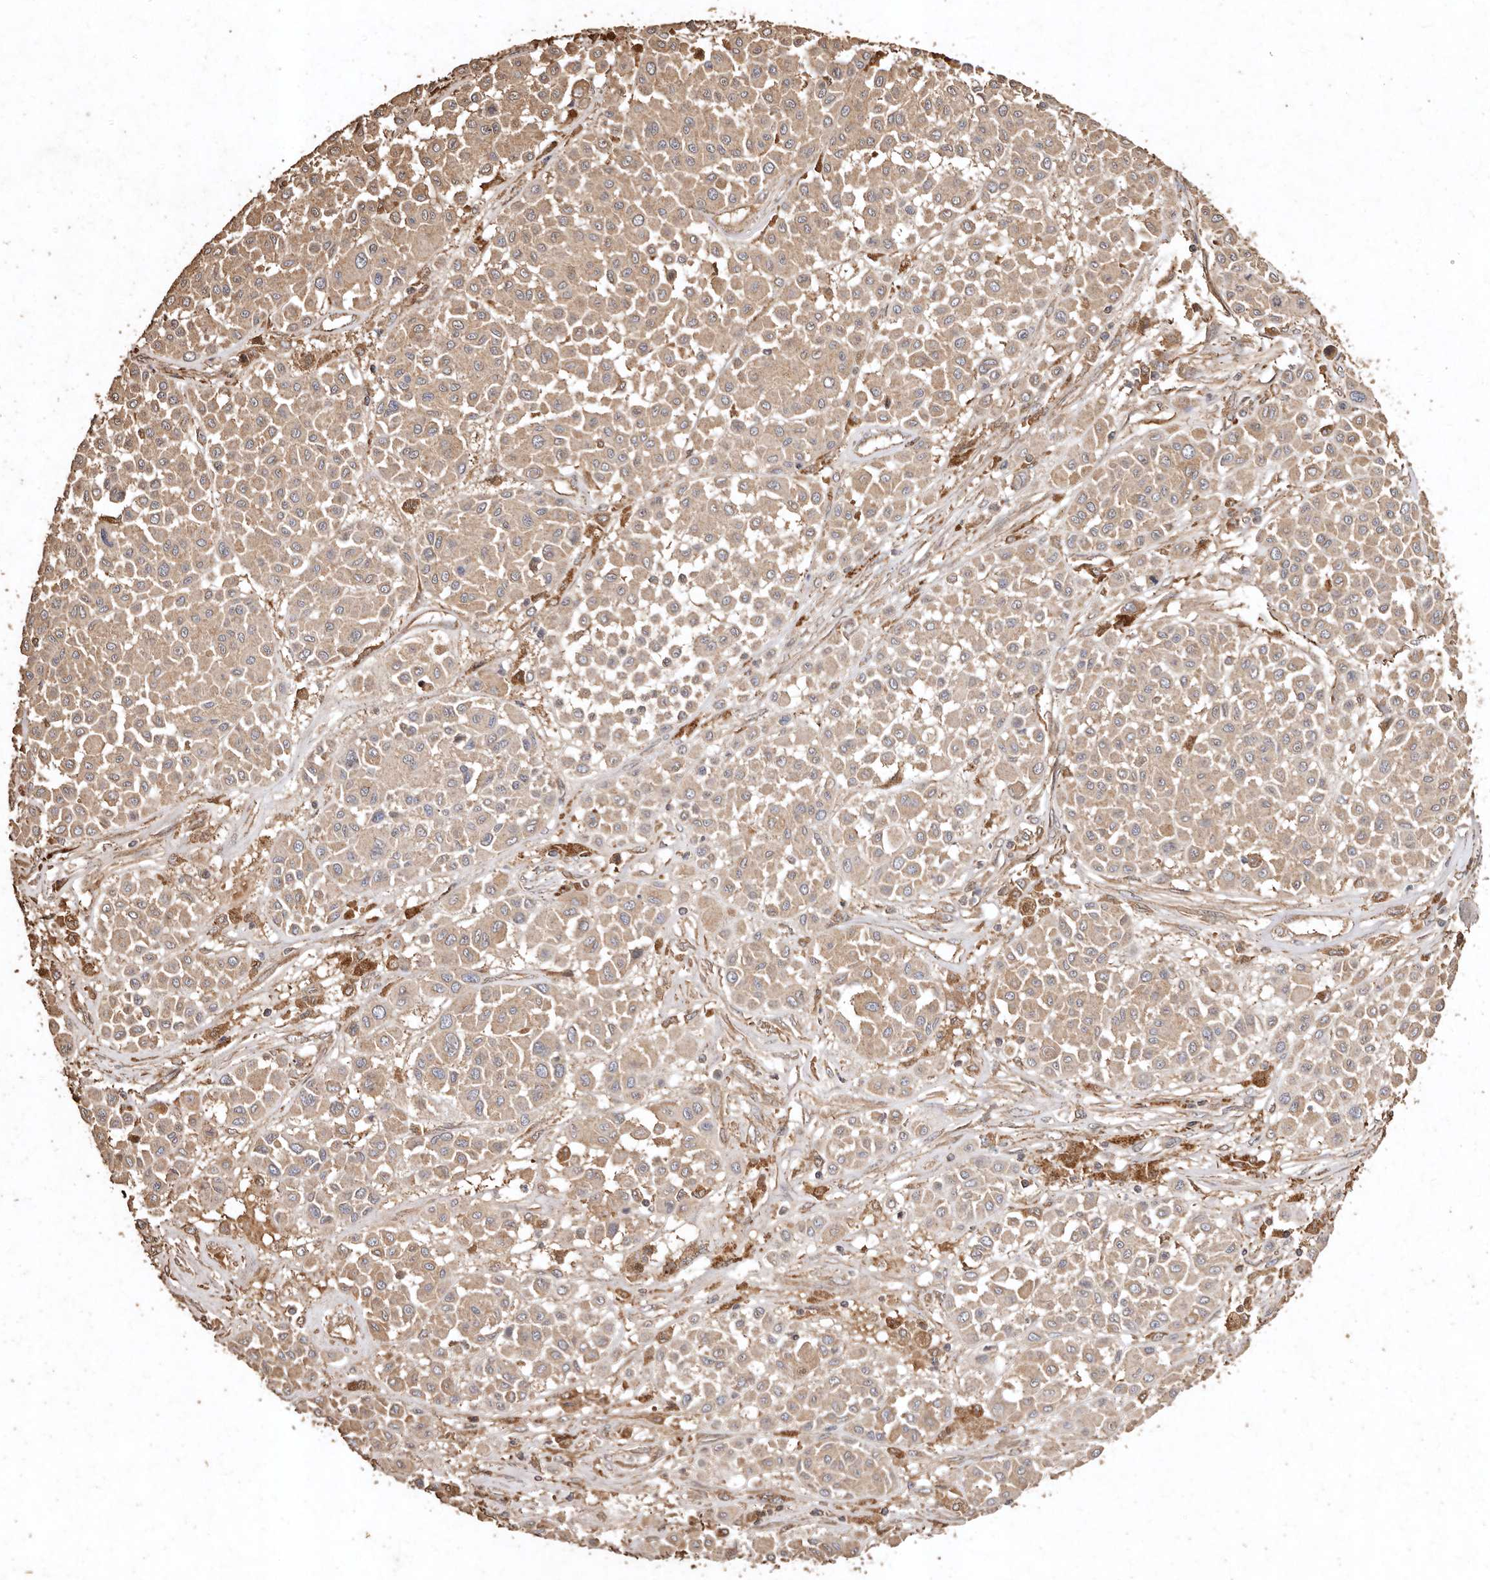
{"staining": {"intensity": "weak", "quantity": ">75%", "location": "cytoplasmic/membranous"}, "tissue": "melanoma", "cell_type": "Tumor cells", "image_type": "cancer", "snomed": [{"axis": "morphology", "description": "Malignant melanoma, Metastatic site"}, {"axis": "topography", "description": "Soft tissue"}], "caption": "Tumor cells show weak cytoplasmic/membranous expression in approximately >75% of cells in melanoma. (brown staining indicates protein expression, while blue staining denotes nuclei).", "gene": "FARS2", "patient": {"sex": "male", "age": 41}}